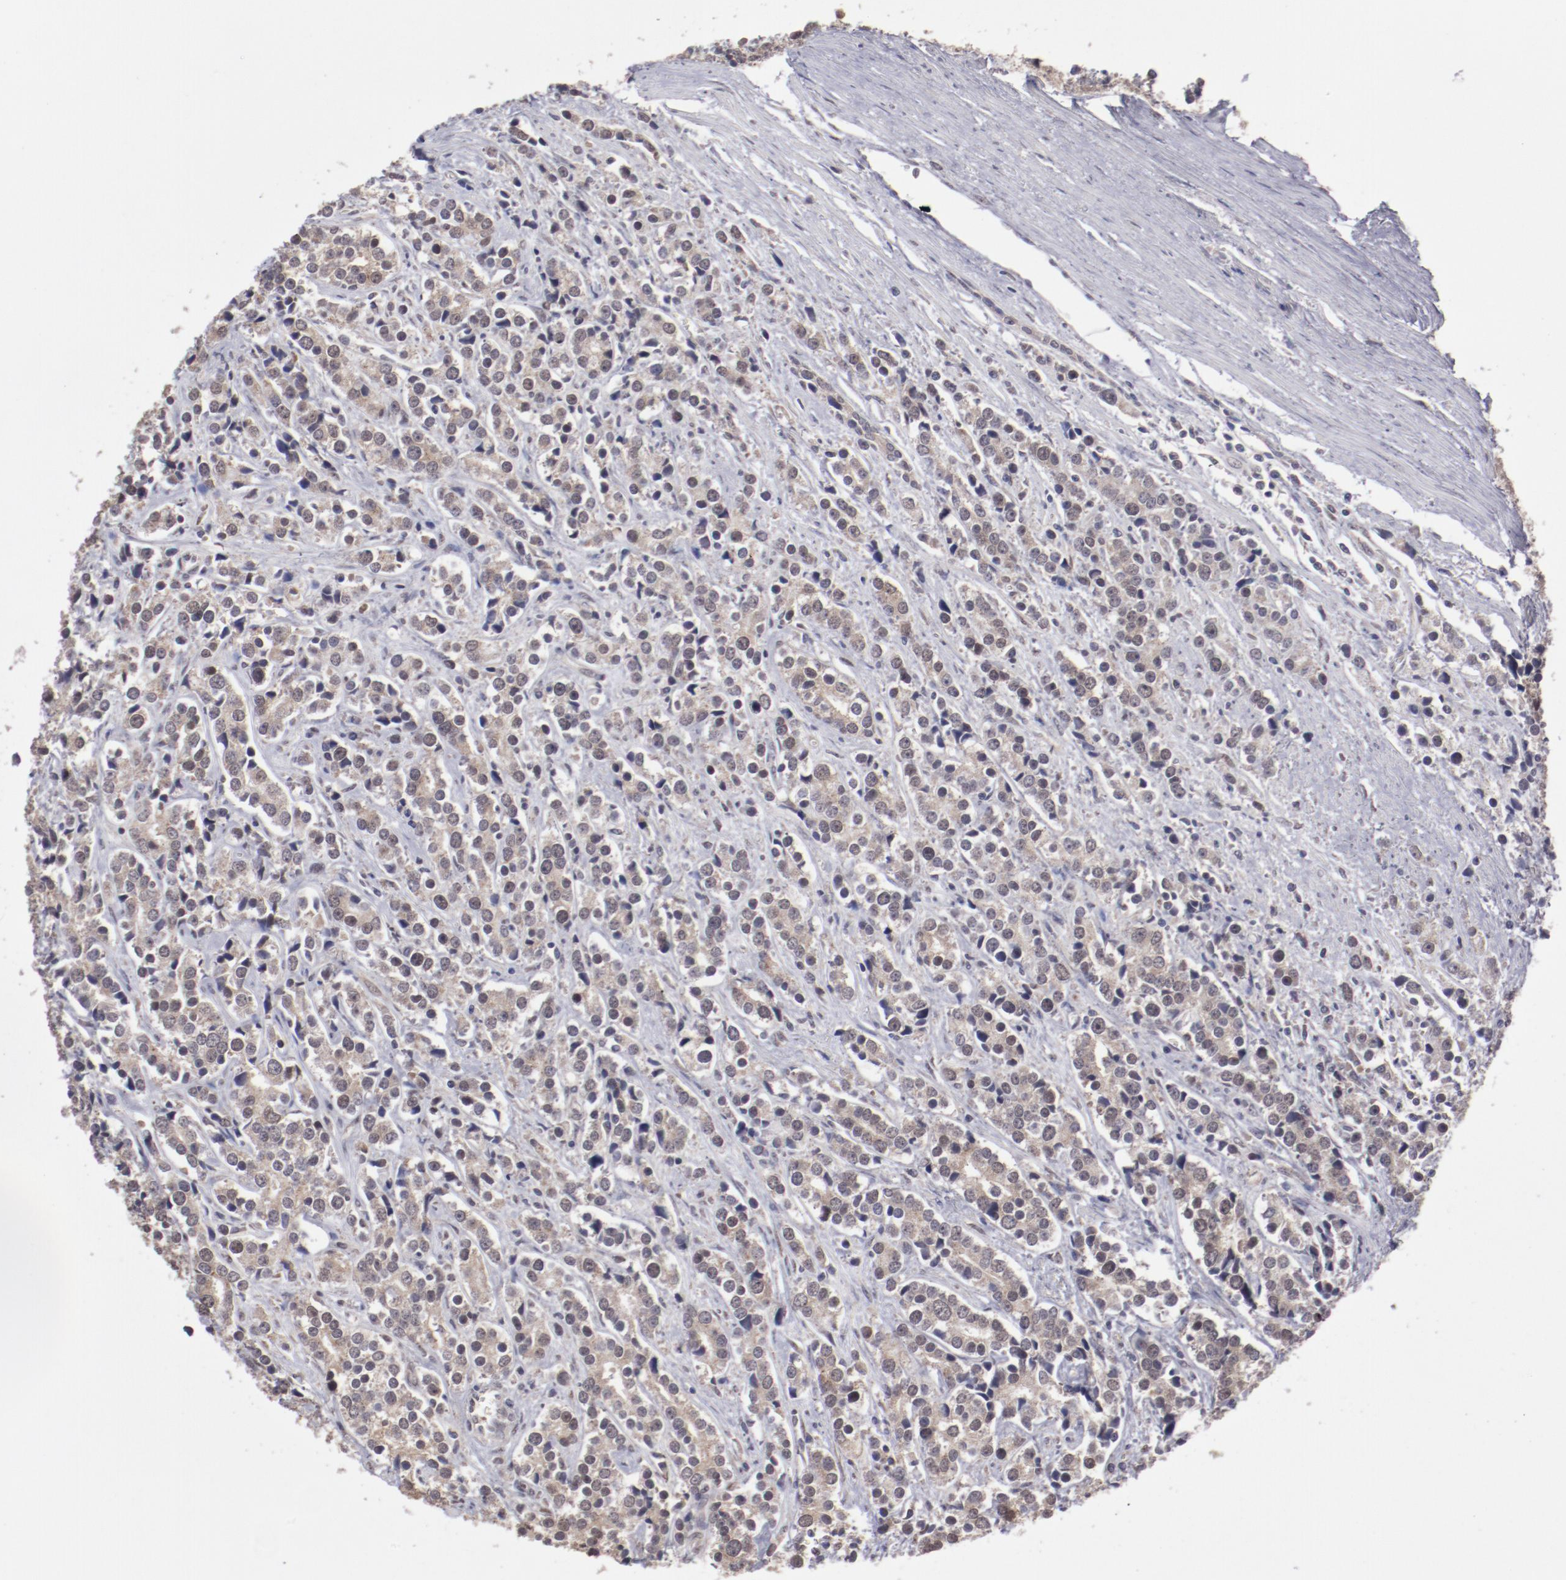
{"staining": {"intensity": "weak", "quantity": "25%-75%", "location": "cytoplasmic/membranous,nuclear"}, "tissue": "prostate cancer", "cell_type": "Tumor cells", "image_type": "cancer", "snomed": [{"axis": "morphology", "description": "Adenocarcinoma, High grade"}, {"axis": "topography", "description": "Prostate"}], "caption": "Prostate cancer (high-grade adenocarcinoma) tissue exhibits weak cytoplasmic/membranous and nuclear staining in approximately 25%-75% of tumor cells, visualized by immunohistochemistry. Nuclei are stained in blue.", "gene": "ARNT", "patient": {"sex": "male", "age": 71}}